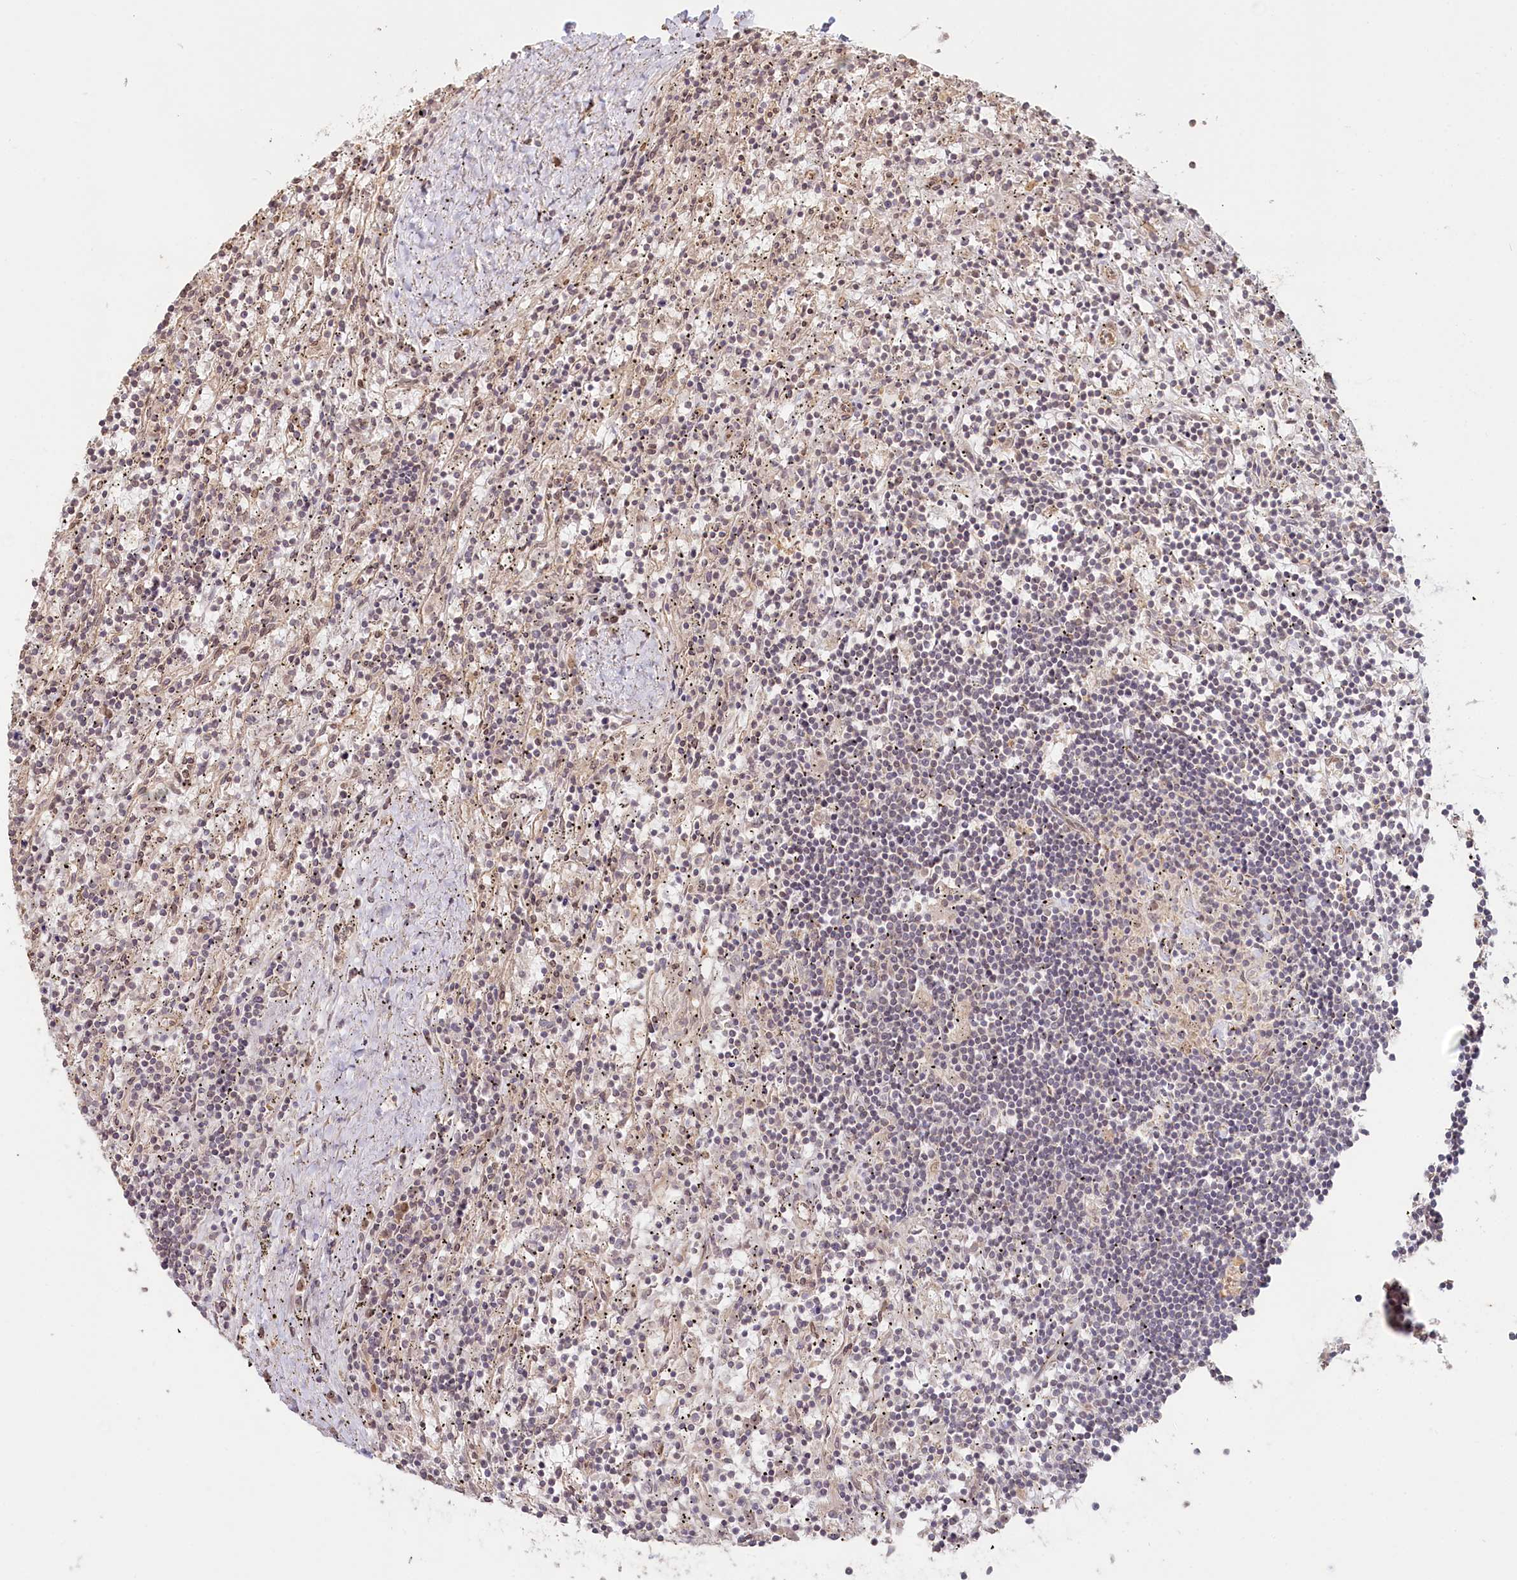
{"staining": {"intensity": "negative", "quantity": "none", "location": "none"}, "tissue": "lymphoma", "cell_type": "Tumor cells", "image_type": "cancer", "snomed": [{"axis": "morphology", "description": "Malignant lymphoma, non-Hodgkin's type, Low grade"}, {"axis": "topography", "description": "Spleen"}], "caption": "Lymphoma stained for a protein using immunohistochemistry (IHC) shows no expression tumor cells.", "gene": "TCHP", "patient": {"sex": "male", "age": 76}}